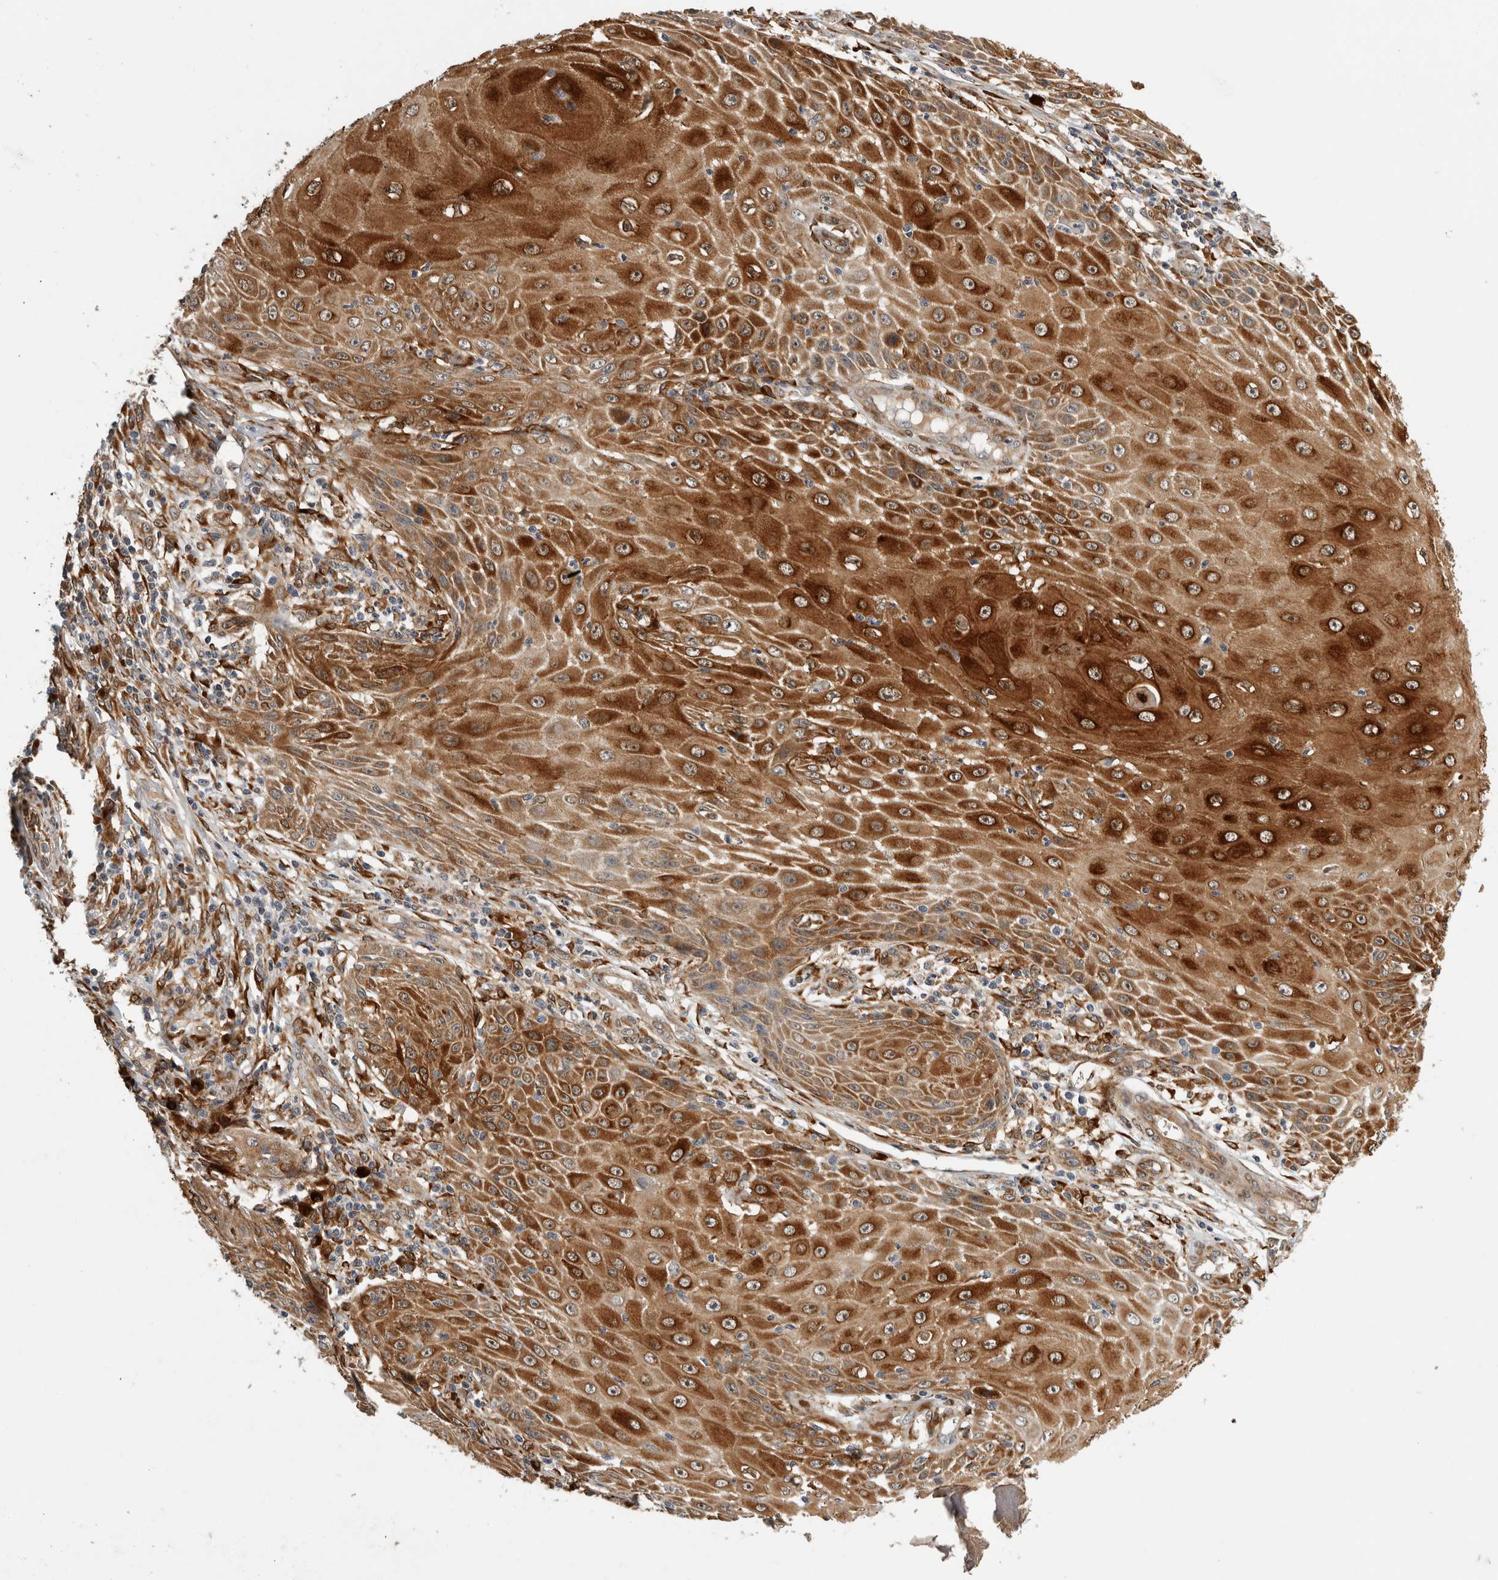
{"staining": {"intensity": "strong", "quantity": ">75%", "location": "cytoplasmic/membranous"}, "tissue": "skin cancer", "cell_type": "Tumor cells", "image_type": "cancer", "snomed": [{"axis": "morphology", "description": "Squamous cell carcinoma, NOS"}, {"axis": "topography", "description": "Skin"}], "caption": "Skin cancer (squamous cell carcinoma) tissue demonstrates strong cytoplasmic/membranous positivity in approximately >75% of tumor cells The staining is performed using DAB brown chromogen to label protein expression. The nuclei are counter-stained blue using hematoxylin.", "gene": "APOL2", "patient": {"sex": "female", "age": 73}}